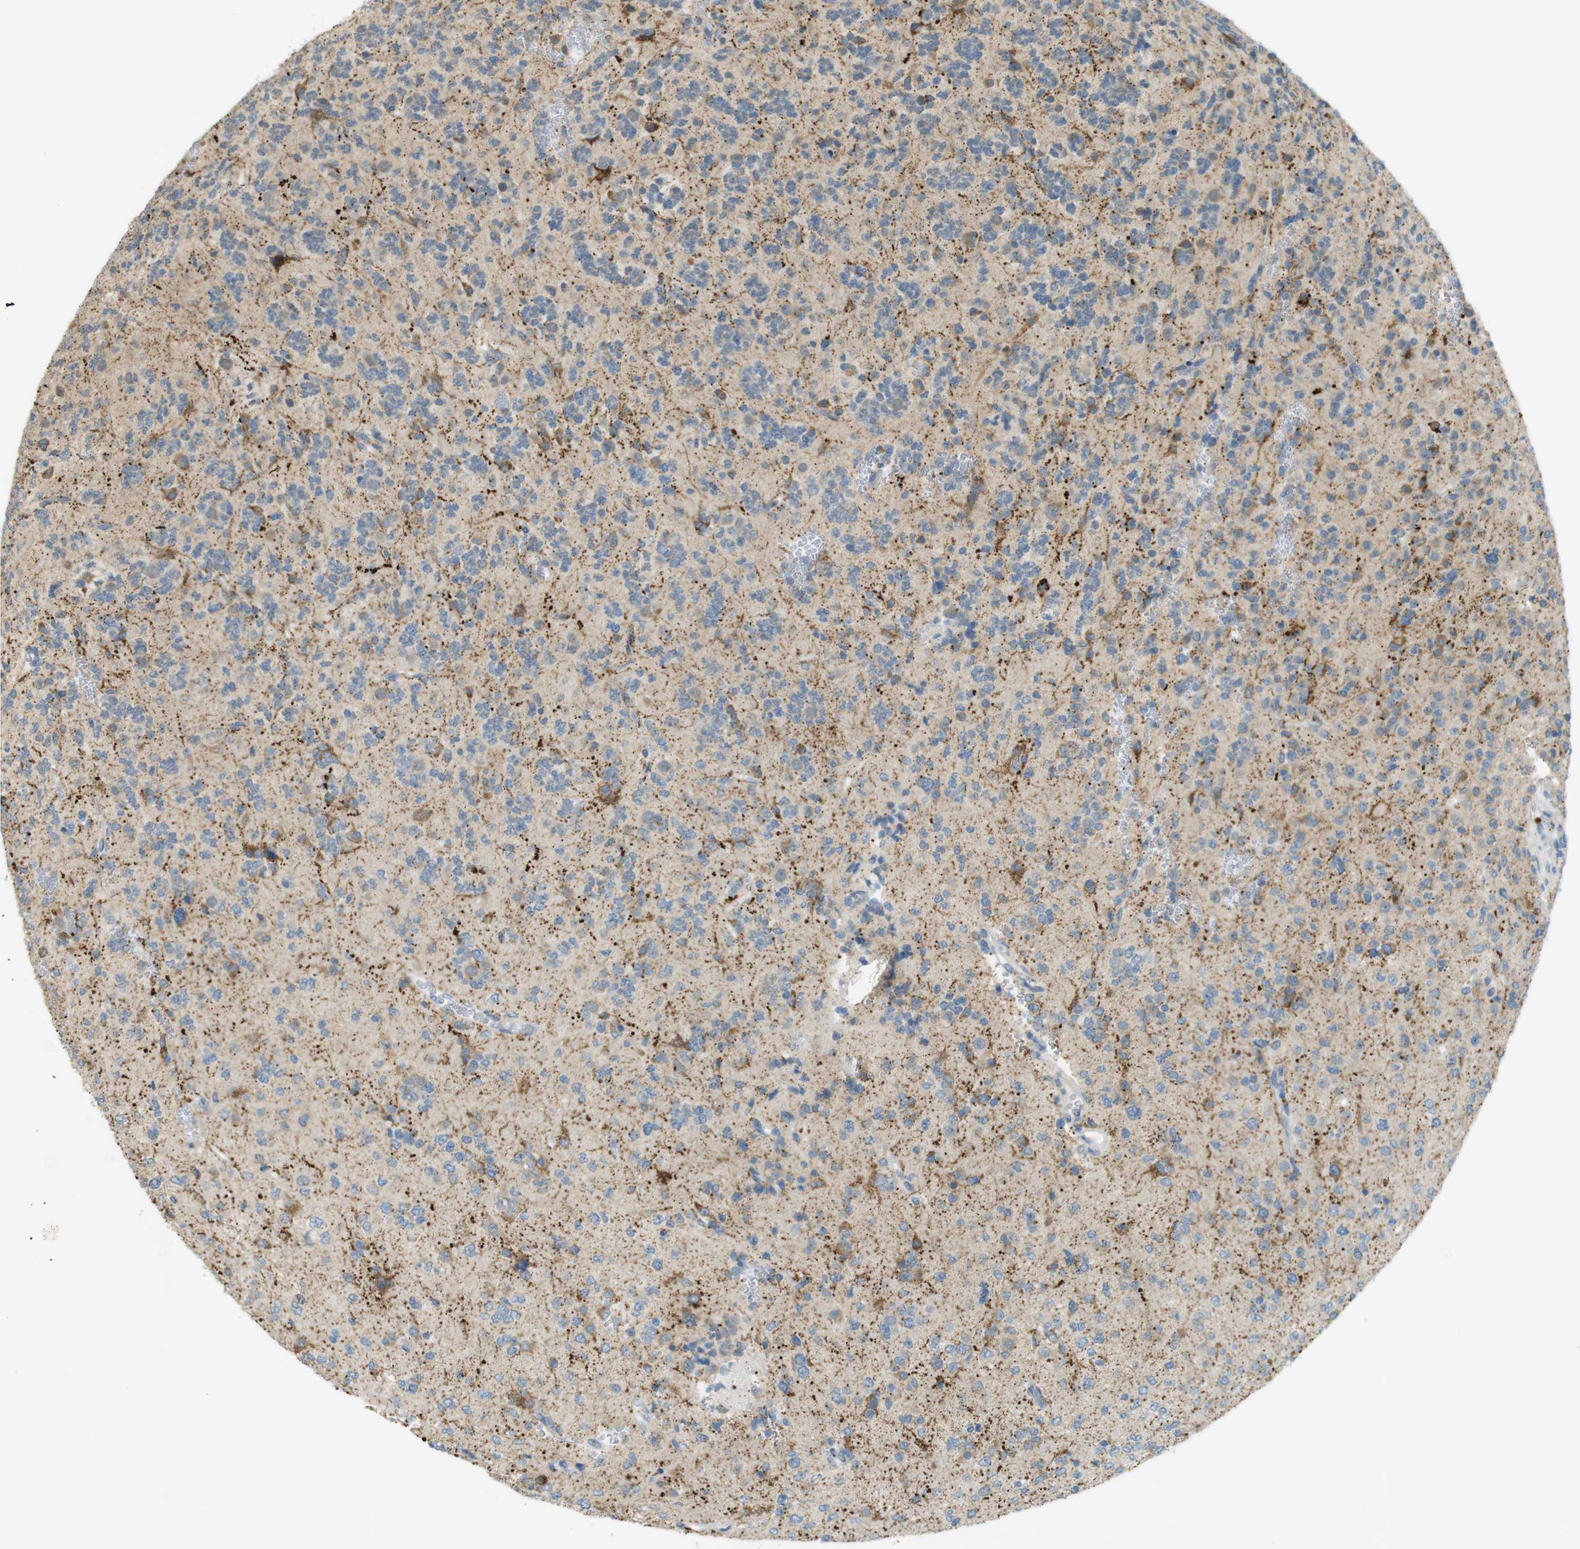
{"staining": {"intensity": "moderate", "quantity": "25%-75%", "location": "cytoplasmic/membranous"}, "tissue": "glioma", "cell_type": "Tumor cells", "image_type": "cancer", "snomed": [{"axis": "morphology", "description": "Glioma, malignant, Low grade"}, {"axis": "topography", "description": "Brain"}], "caption": "Protein analysis of malignant glioma (low-grade) tissue shows moderate cytoplasmic/membranous expression in approximately 25%-75% of tumor cells.", "gene": "UGT8", "patient": {"sex": "male", "age": 38}}